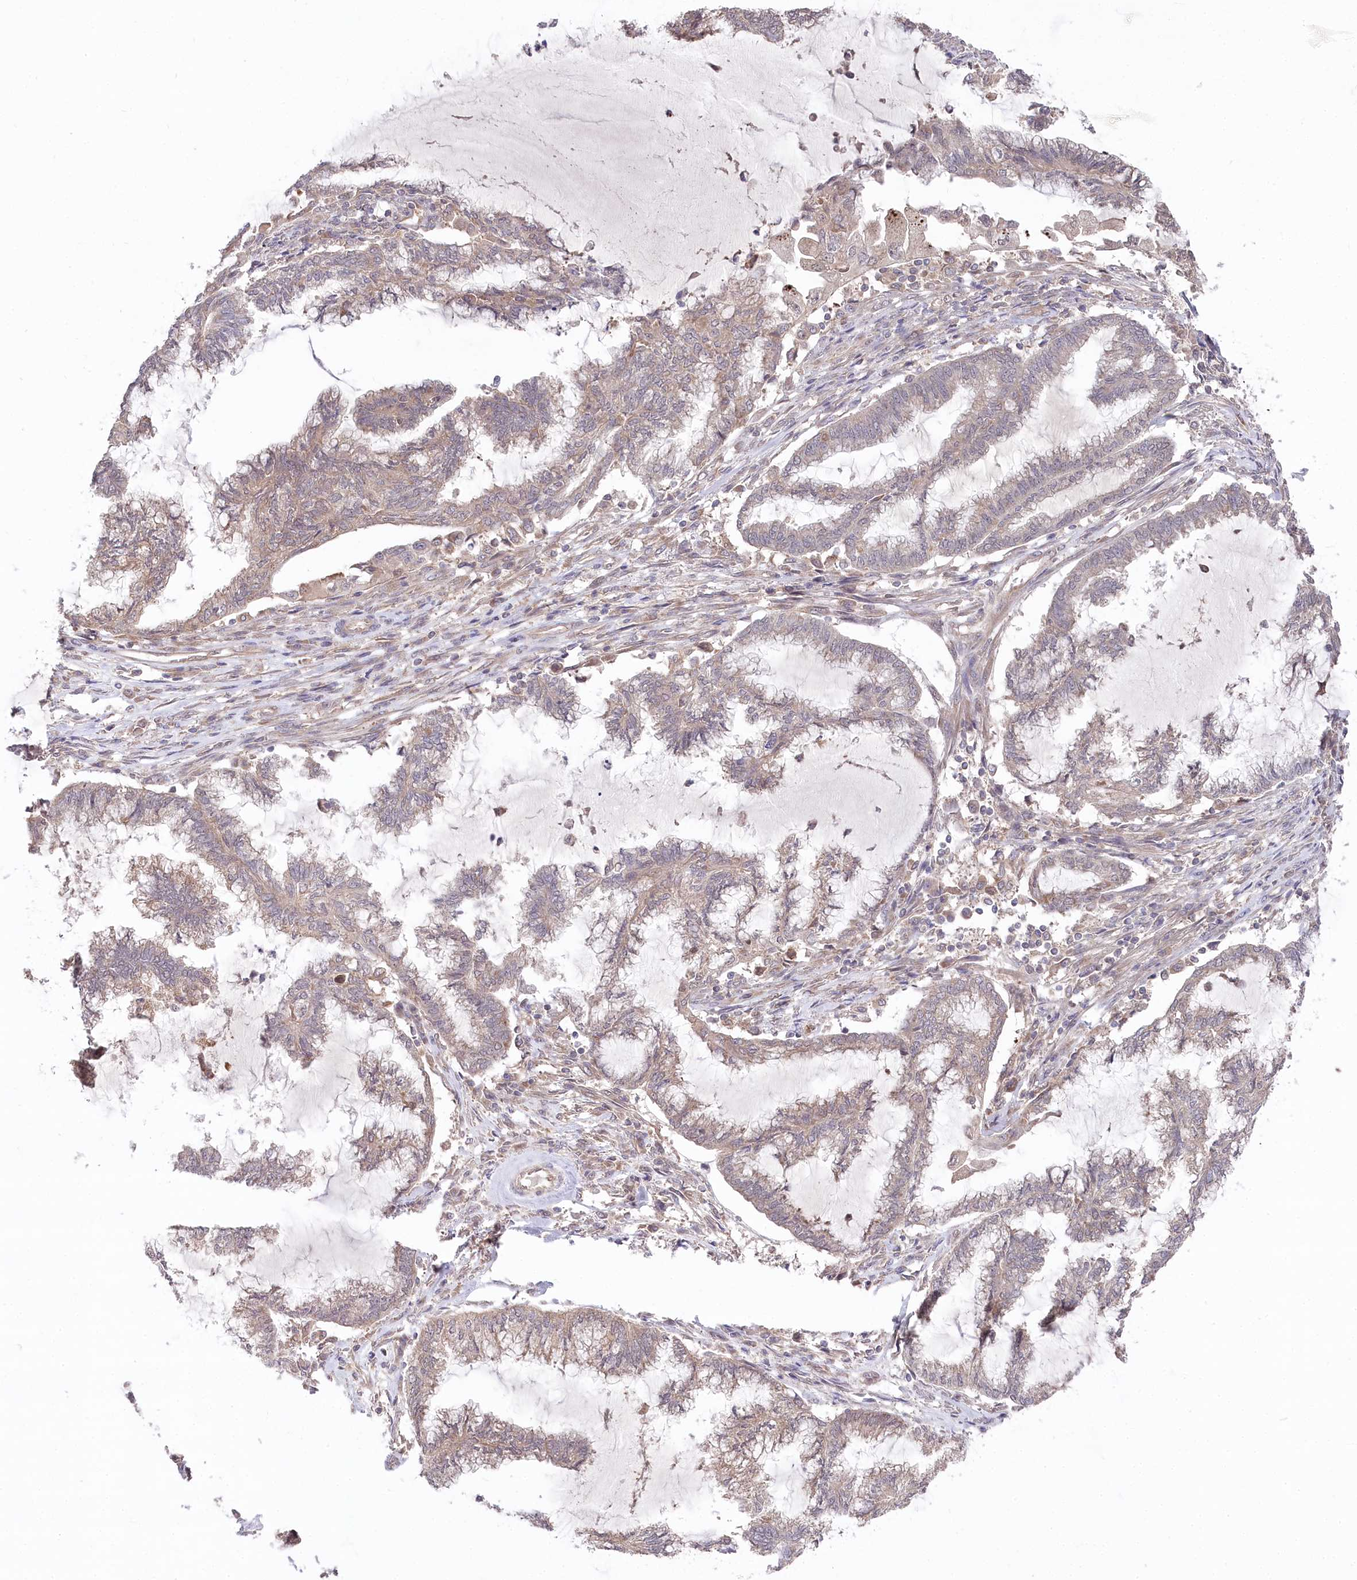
{"staining": {"intensity": "weak", "quantity": "25%-75%", "location": "cytoplasmic/membranous"}, "tissue": "endometrial cancer", "cell_type": "Tumor cells", "image_type": "cancer", "snomed": [{"axis": "morphology", "description": "Adenocarcinoma, NOS"}, {"axis": "topography", "description": "Endometrium"}], "caption": "Endometrial adenocarcinoma stained with immunohistochemistry (IHC) demonstrates weak cytoplasmic/membranous positivity in approximately 25%-75% of tumor cells. (DAB = brown stain, brightfield microscopy at high magnification).", "gene": "PPP1R21", "patient": {"sex": "female", "age": 86}}